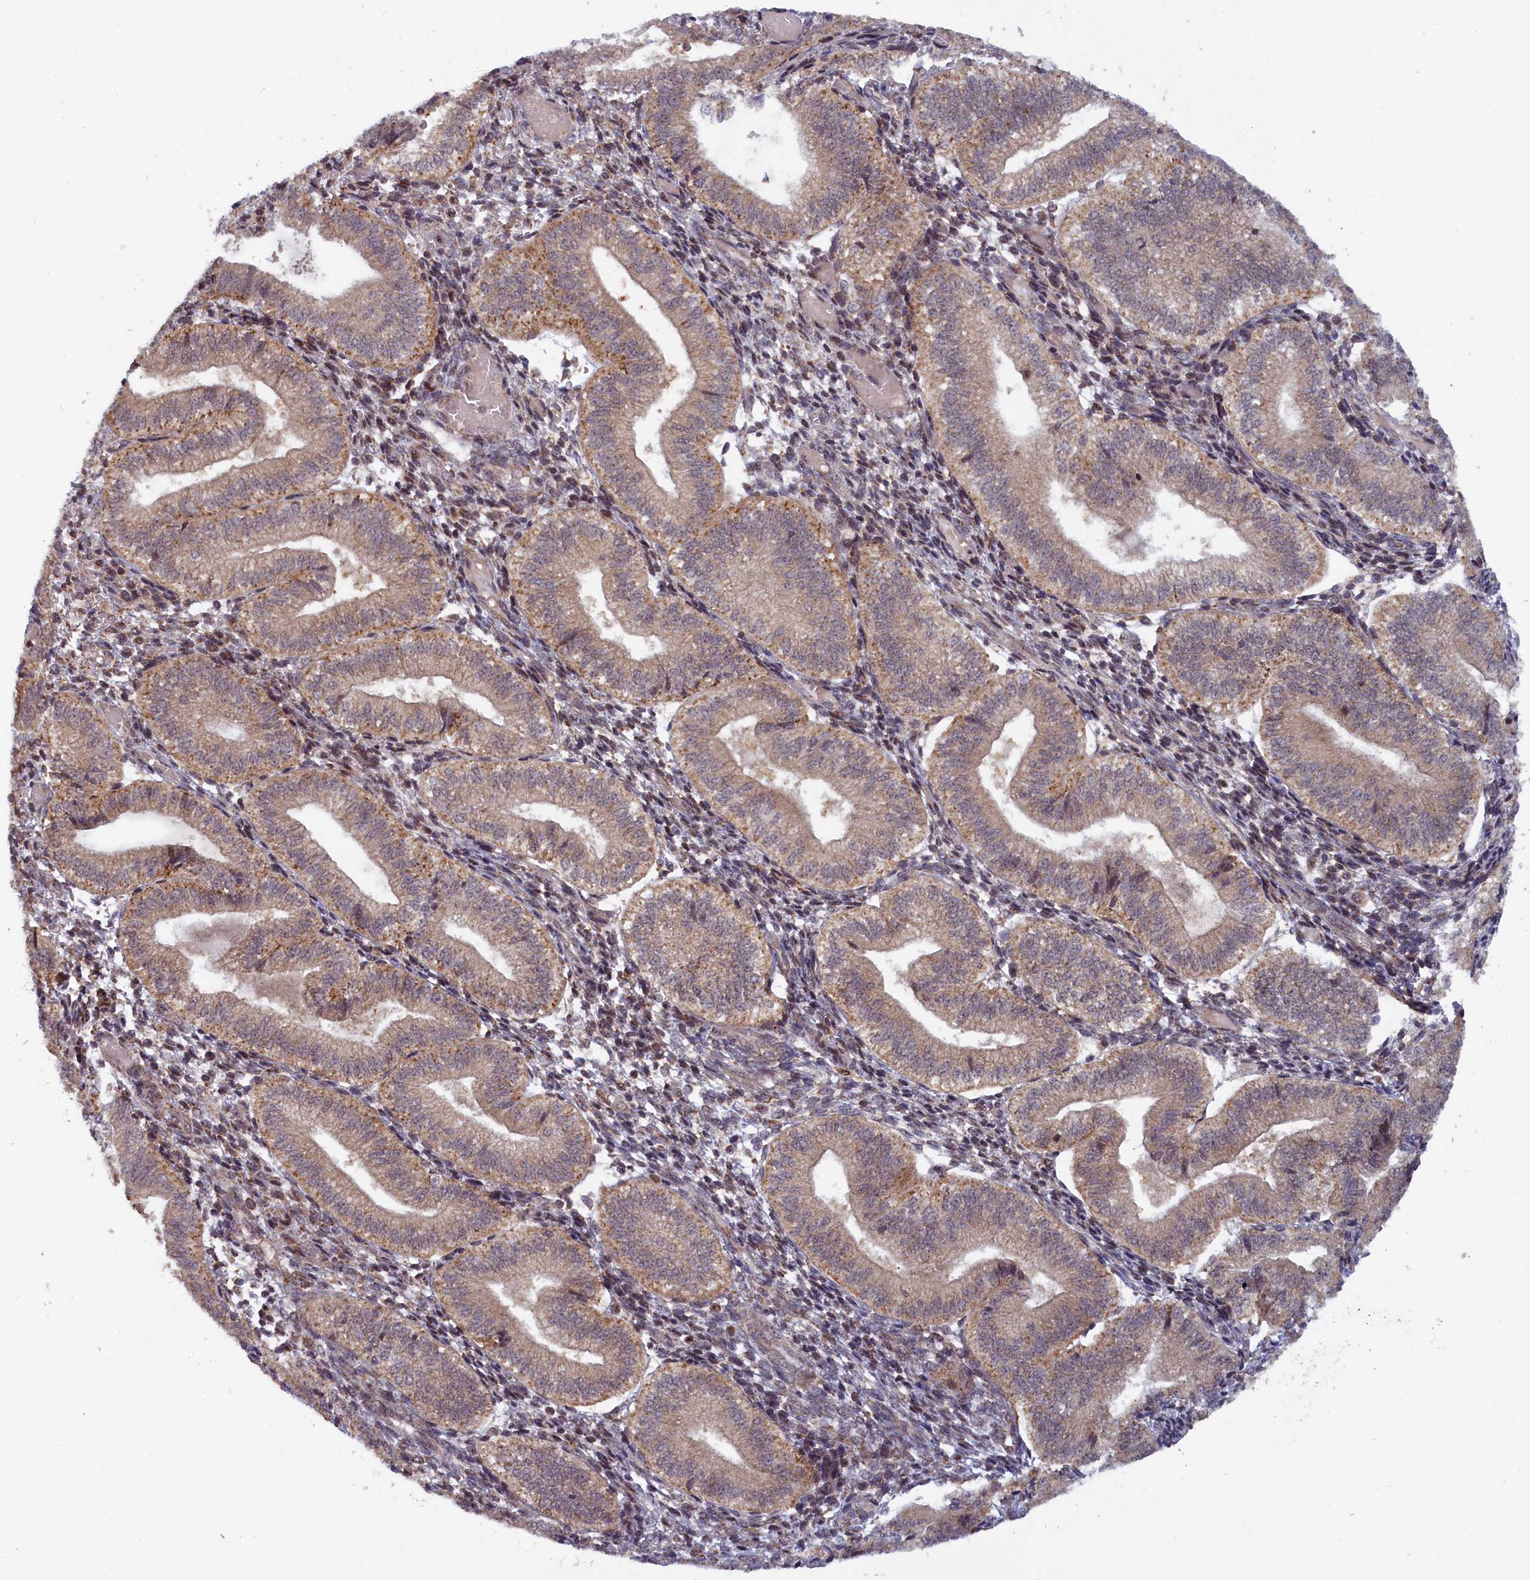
{"staining": {"intensity": "moderate", "quantity": "<25%", "location": "cytoplasmic/membranous"}, "tissue": "endometrium", "cell_type": "Cells in endometrial stroma", "image_type": "normal", "snomed": [{"axis": "morphology", "description": "Normal tissue, NOS"}, {"axis": "topography", "description": "Endometrium"}], "caption": "Endometrium stained with immunohistochemistry shows moderate cytoplasmic/membranous positivity in approximately <25% of cells in endometrial stroma.", "gene": "PLA2G10", "patient": {"sex": "female", "age": 34}}